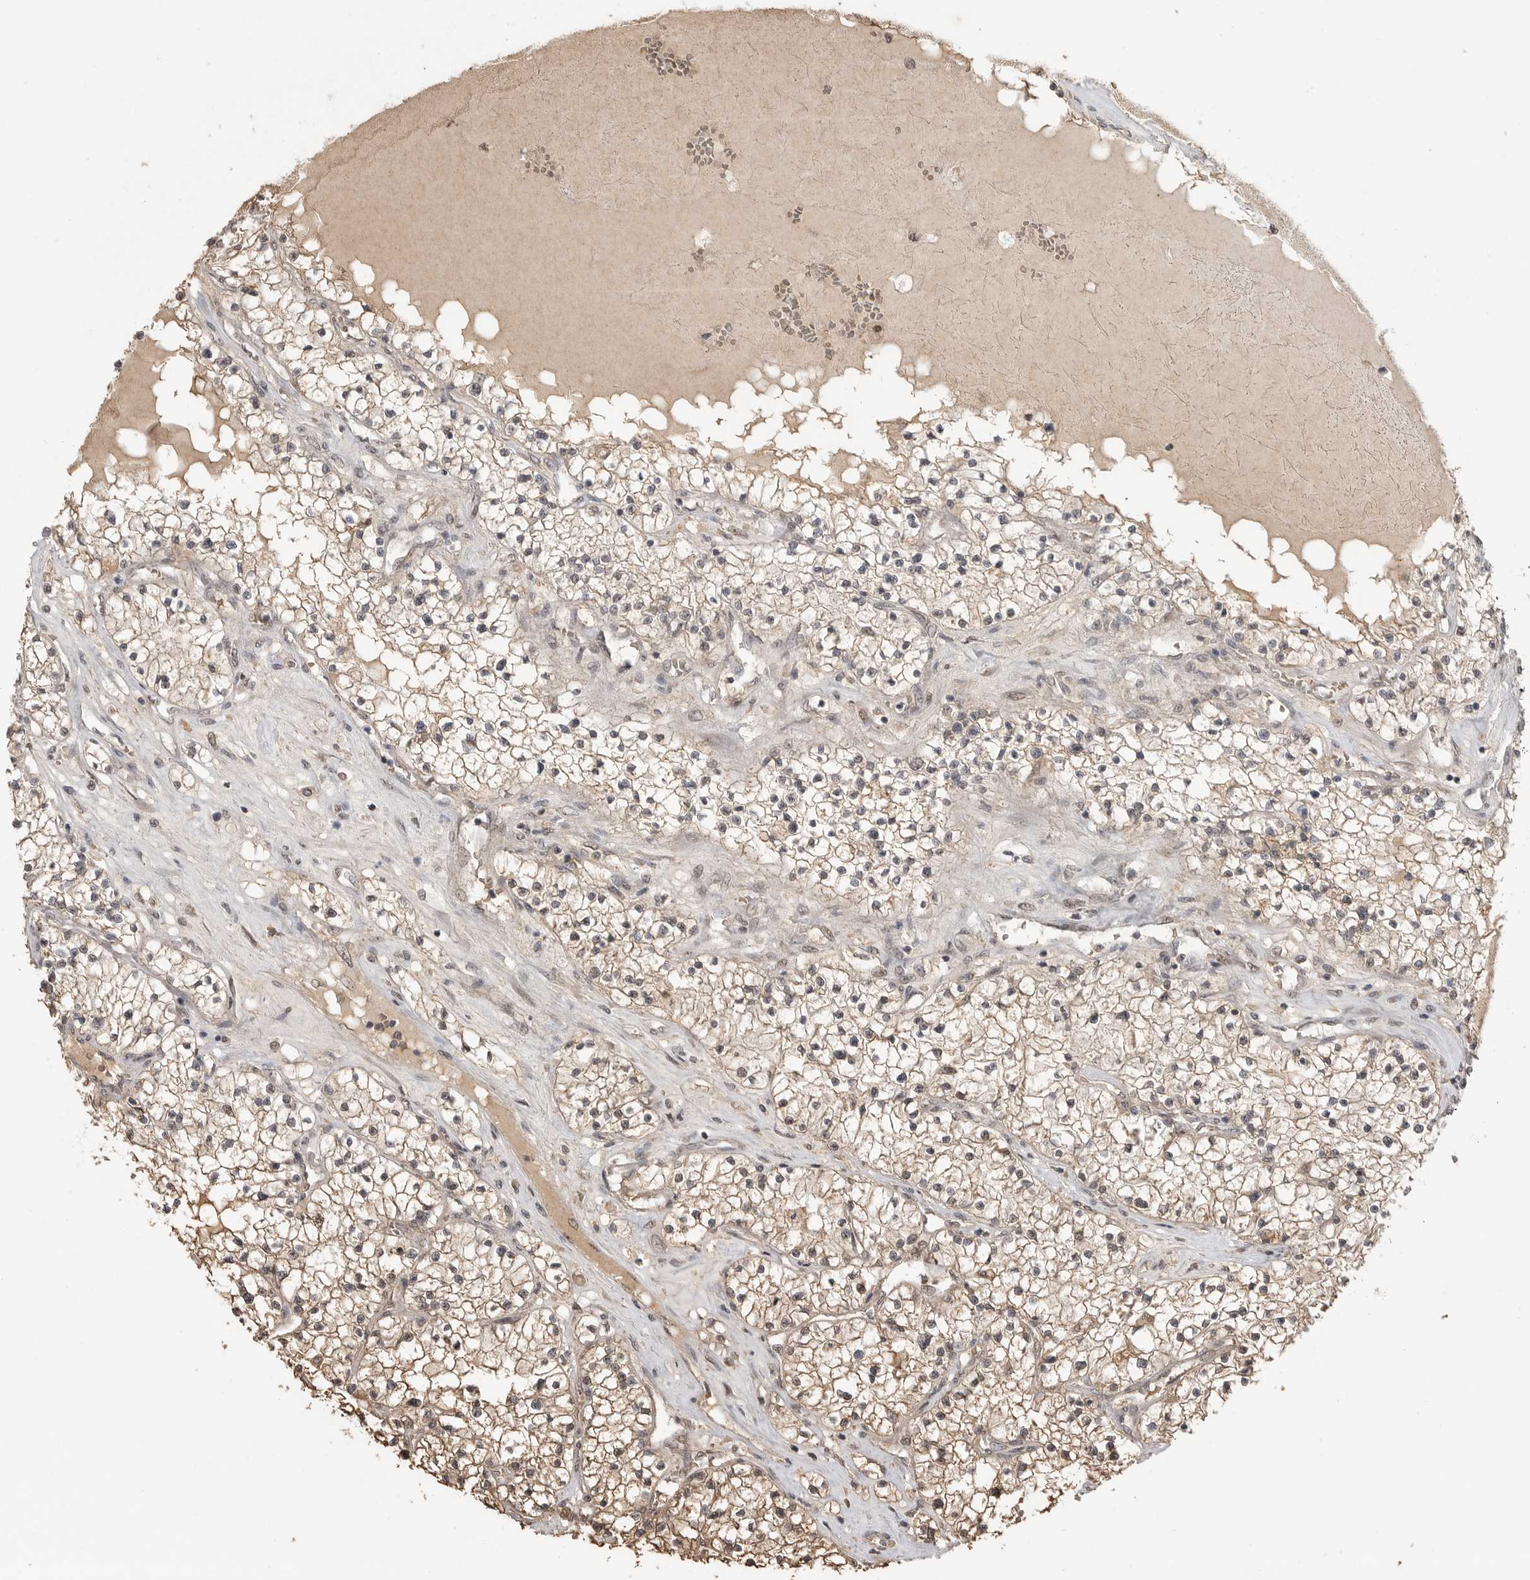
{"staining": {"intensity": "negative", "quantity": "none", "location": "none"}, "tissue": "renal cancer", "cell_type": "Tumor cells", "image_type": "cancer", "snomed": [{"axis": "morphology", "description": "Normal tissue, NOS"}, {"axis": "morphology", "description": "Adenocarcinoma, NOS"}, {"axis": "topography", "description": "Kidney"}], "caption": "Micrograph shows no significant protein staining in tumor cells of renal cancer.", "gene": "ASPSCR1", "patient": {"sex": "male", "age": 68}}